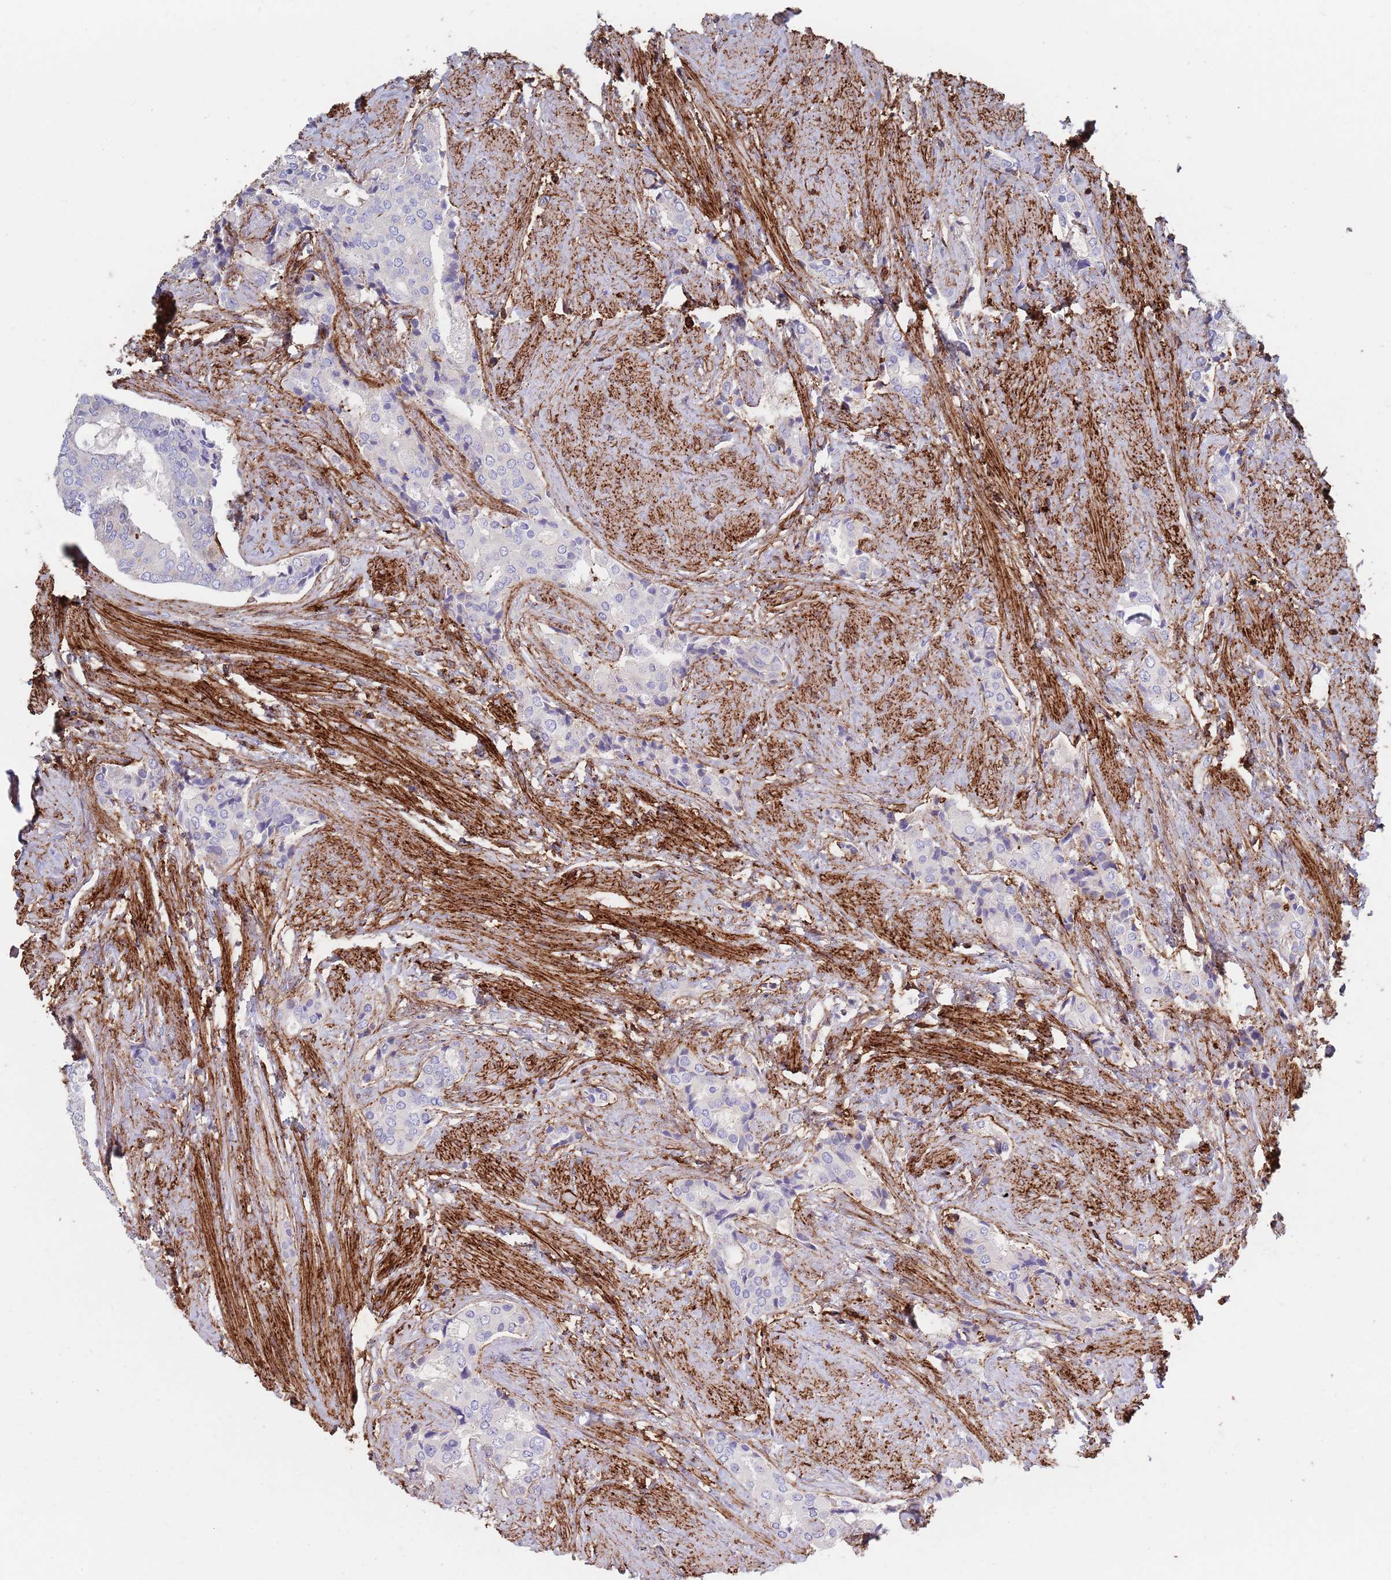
{"staining": {"intensity": "negative", "quantity": "none", "location": "none"}, "tissue": "prostate cancer", "cell_type": "Tumor cells", "image_type": "cancer", "snomed": [{"axis": "morphology", "description": "Adenocarcinoma, High grade"}, {"axis": "topography", "description": "Prostate"}], "caption": "IHC micrograph of neoplastic tissue: prostate adenocarcinoma (high-grade) stained with DAB (3,3'-diaminobenzidine) displays no significant protein positivity in tumor cells.", "gene": "RNF144A", "patient": {"sex": "male", "age": 71}}